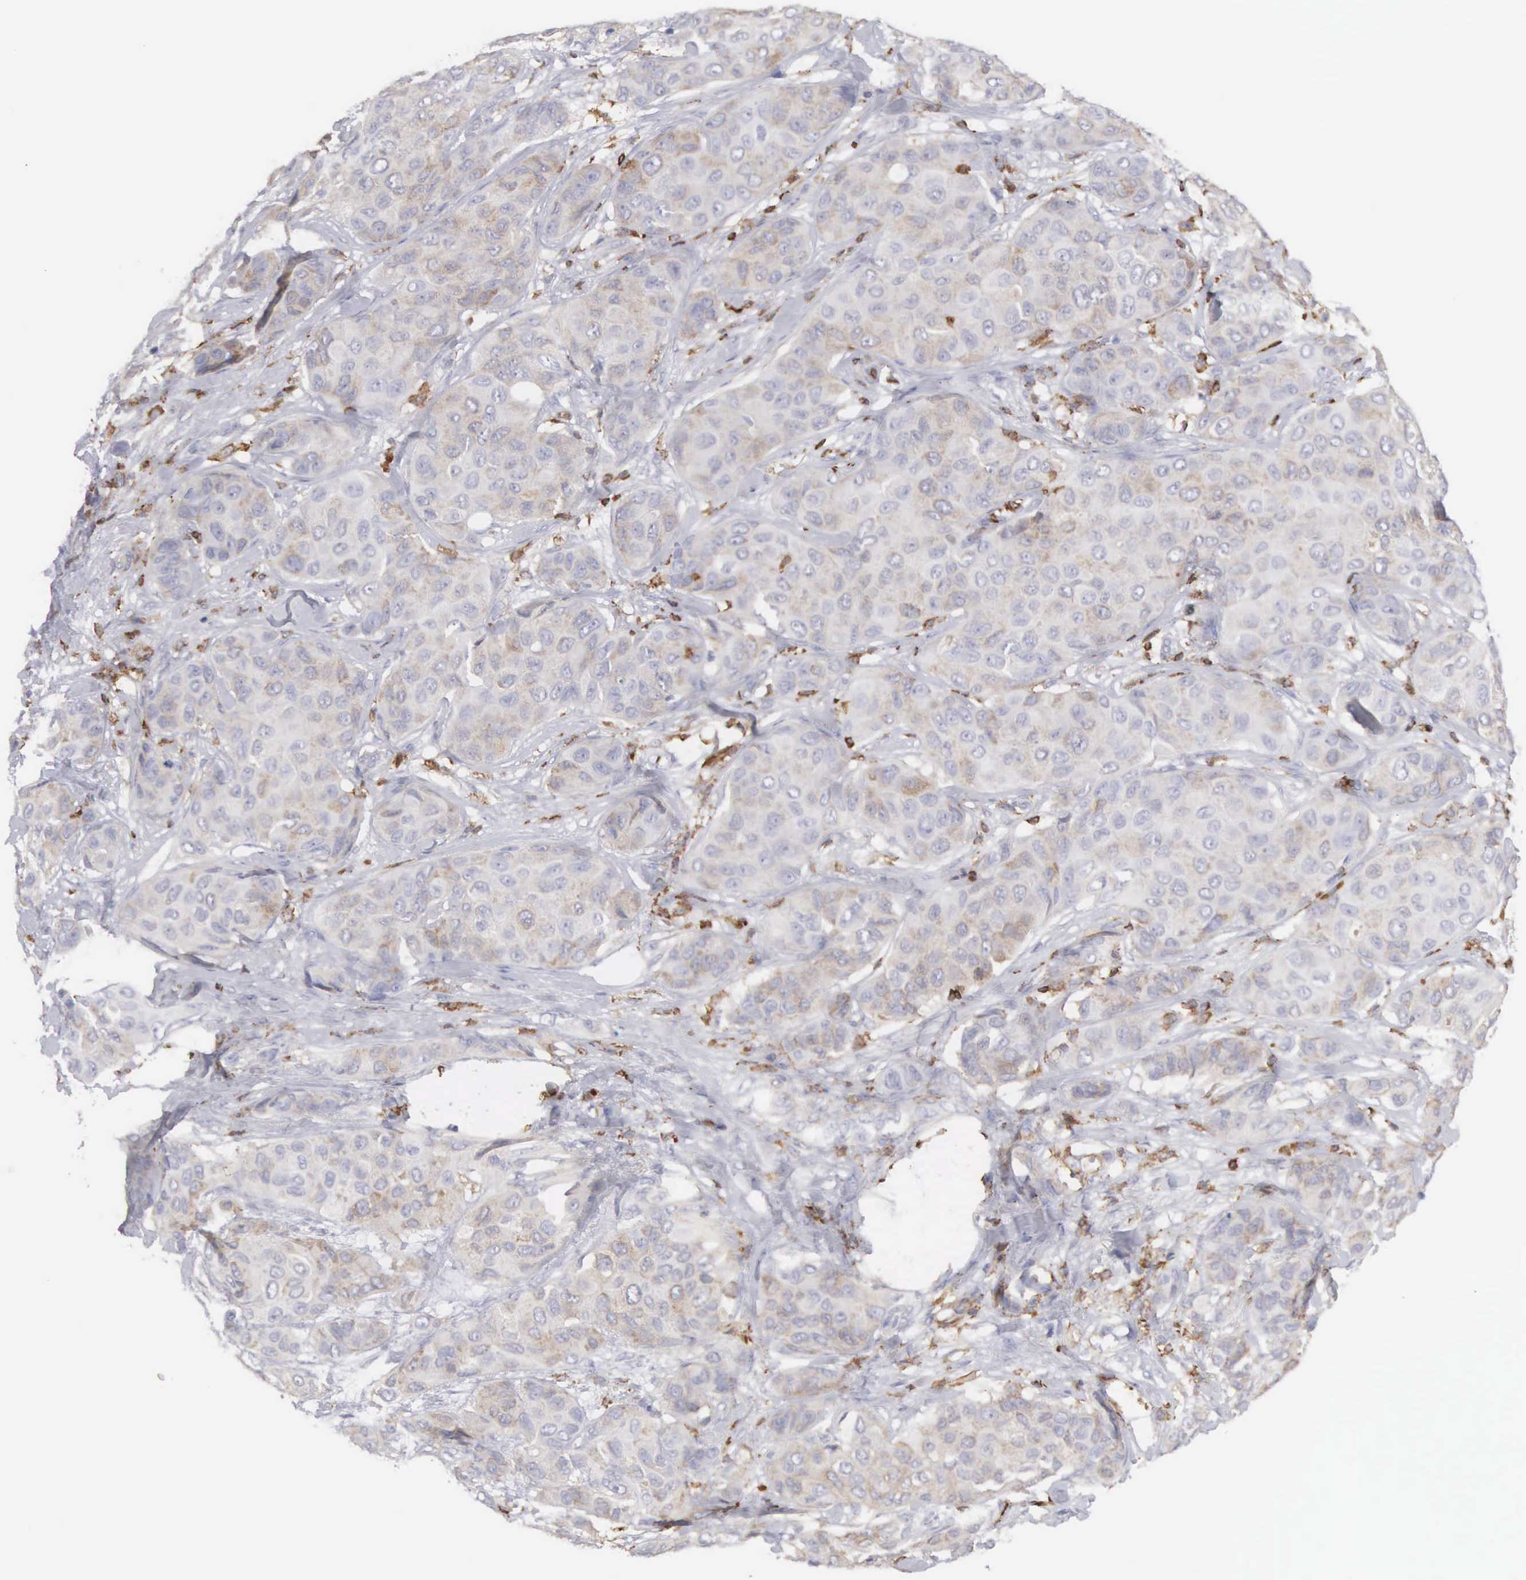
{"staining": {"intensity": "weak", "quantity": "25%-75%", "location": "cytoplasmic/membranous"}, "tissue": "breast cancer", "cell_type": "Tumor cells", "image_type": "cancer", "snomed": [{"axis": "morphology", "description": "Duct carcinoma"}, {"axis": "topography", "description": "Breast"}], "caption": "A brown stain shows weak cytoplasmic/membranous expression of a protein in breast cancer (invasive ductal carcinoma) tumor cells. The protein of interest is stained brown, and the nuclei are stained in blue (DAB IHC with brightfield microscopy, high magnification).", "gene": "SH3BP1", "patient": {"sex": "female", "age": 72}}